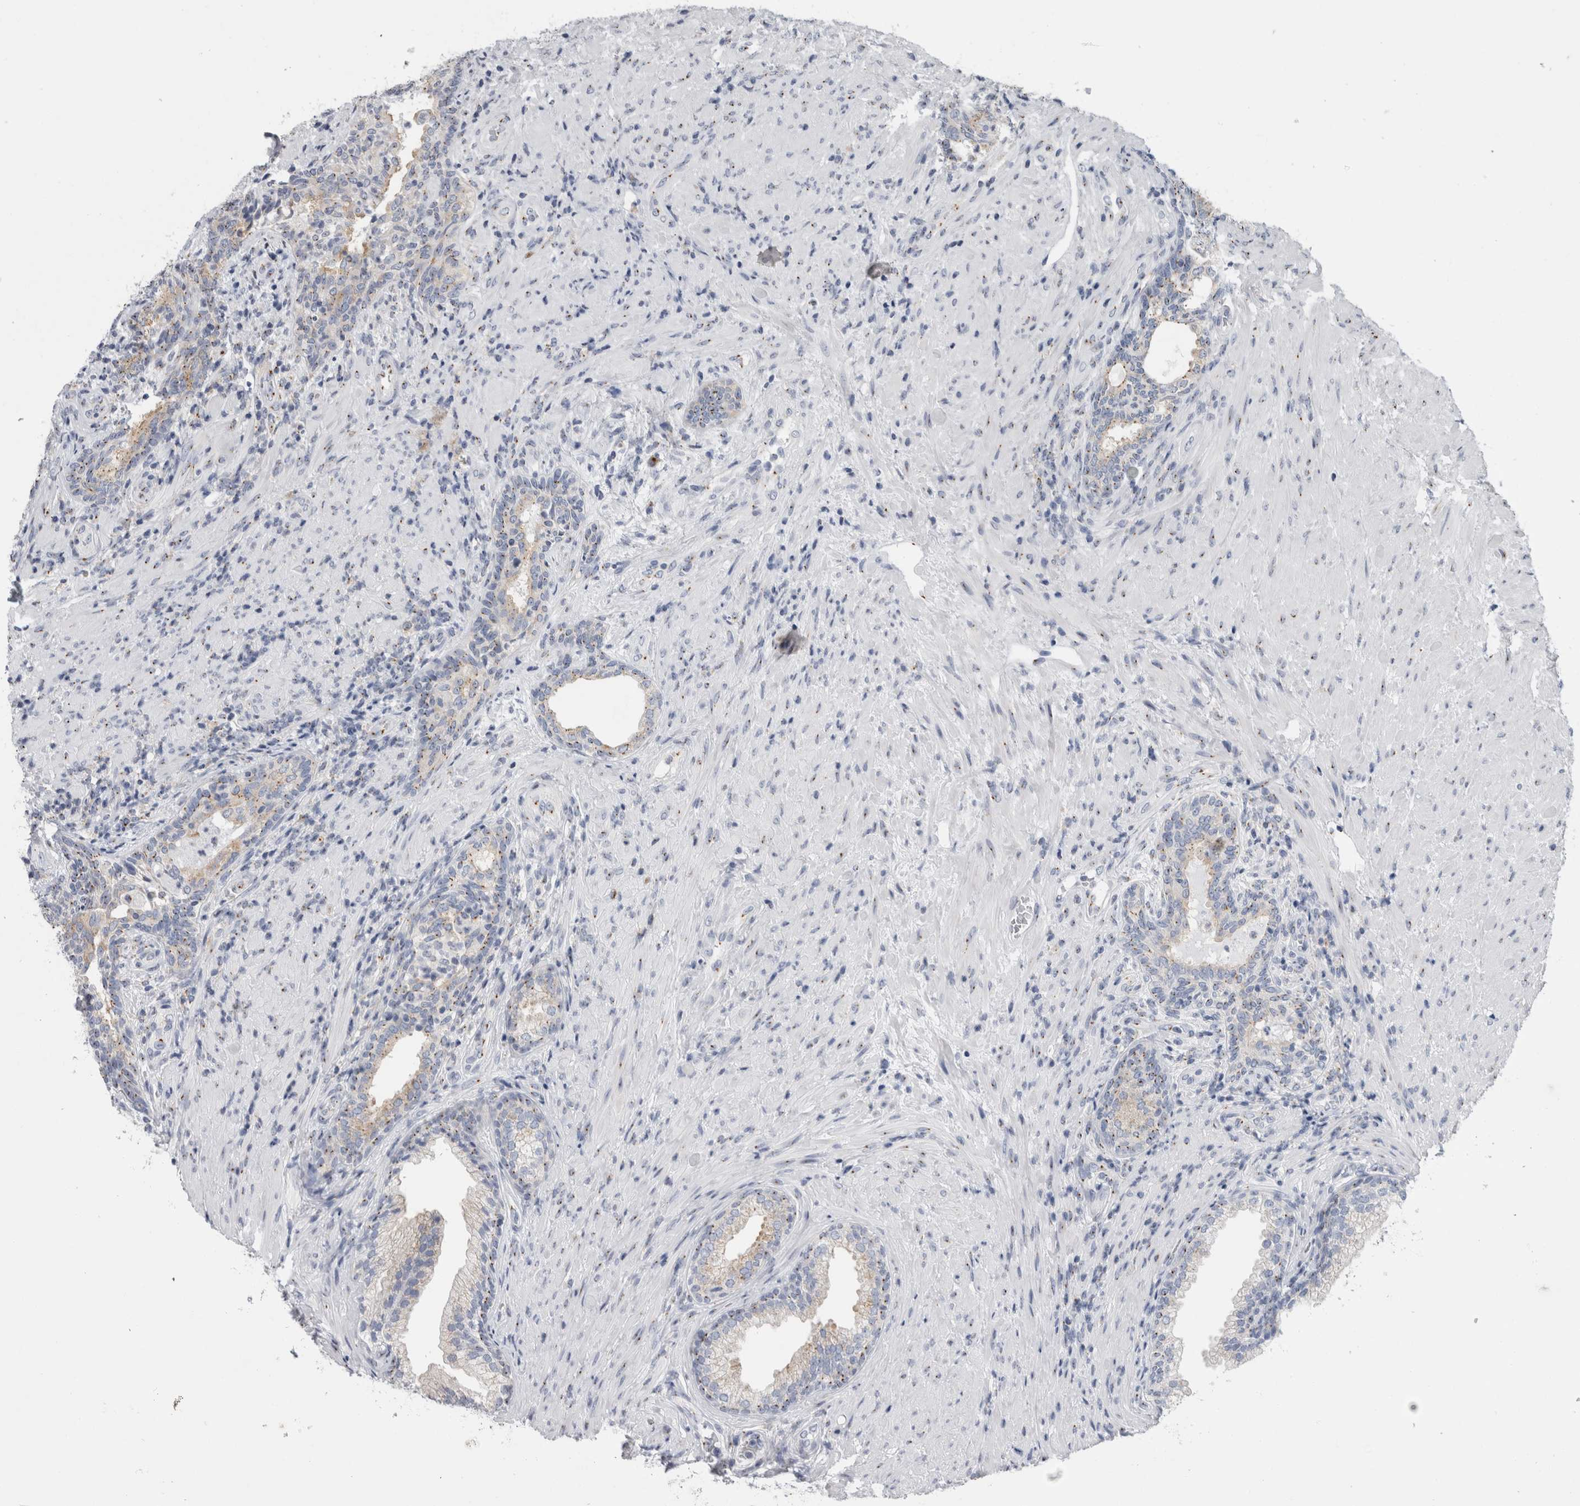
{"staining": {"intensity": "weak", "quantity": "25%-75%", "location": "cytoplasmic/membranous"}, "tissue": "prostate", "cell_type": "Glandular cells", "image_type": "normal", "snomed": [{"axis": "morphology", "description": "Normal tissue, NOS"}, {"axis": "topography", "description": "Prostate"}], "caption": "A brown stain labels weak cytoplasmic/membranous staining of a protein in glandular cells of benign human prostate. The staining was performed using DAB to visualize the protein expression in brown, while the nuclei were stained in blue with hematoxylin (Magnification: 20x).", "gene": "AKAP9", "patient": {"sex": "male", "age": 76}}